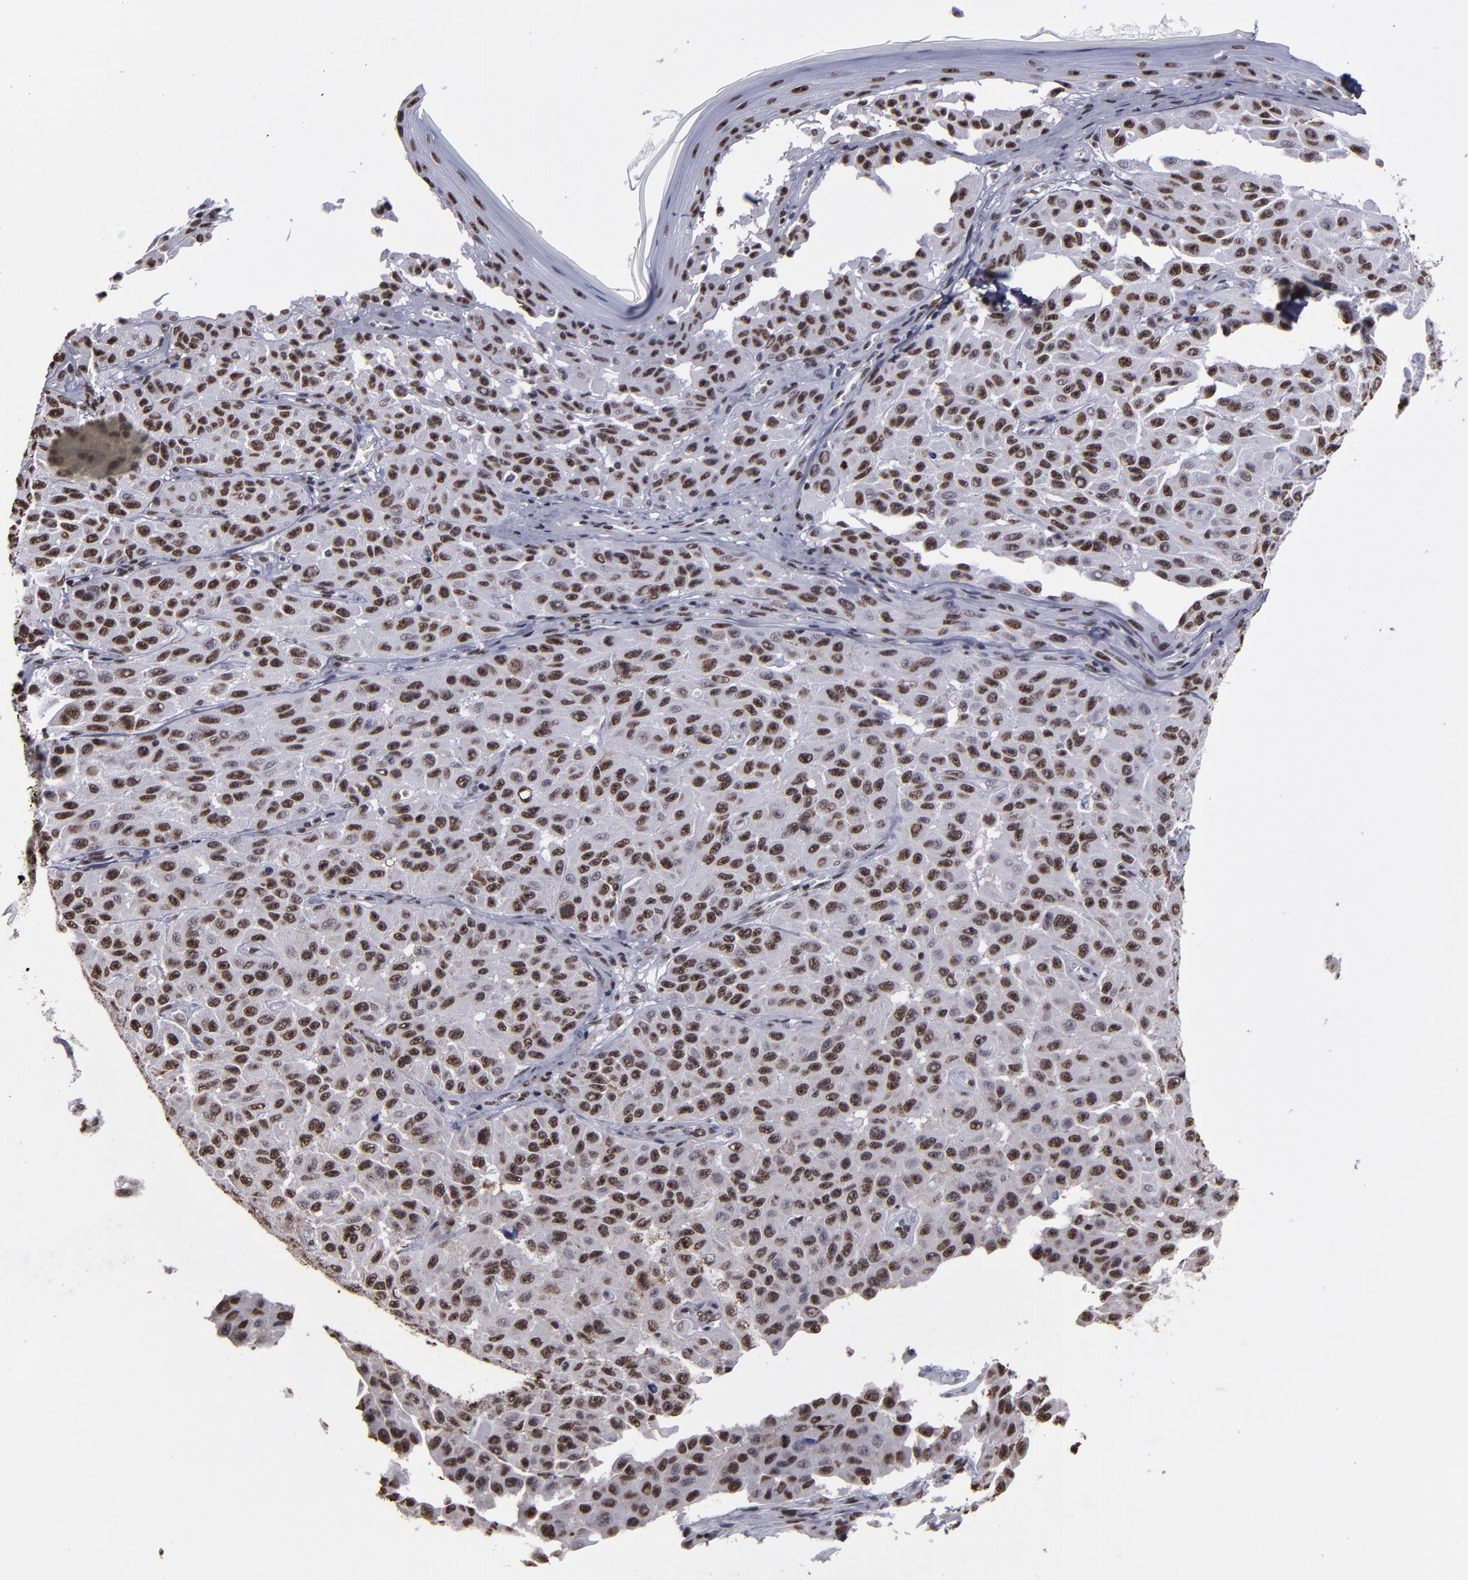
{"staining": {"intensity": "strong", "quantity": ">75%", "location": "nuclear"}, "tissue": "melanoma", "cell_type": "Tumor cells", "image_type": "cancer", "snomed": [{"axis": "morphology", "description": "Malignant melanoma, NOS"}, {"axis": "topography", "description": "Skin"}], "caption": "High-magnification brightfield microscopy of malignant melanoma stained with DAB (brown) and counterstained with hematoxylin (blue). tumor cells exhibit strong nuclear expression is appreciated in about>75% of cells.", "gene": "HNRNPA2B1", "patient": {"sex": "male", "age": 30}}